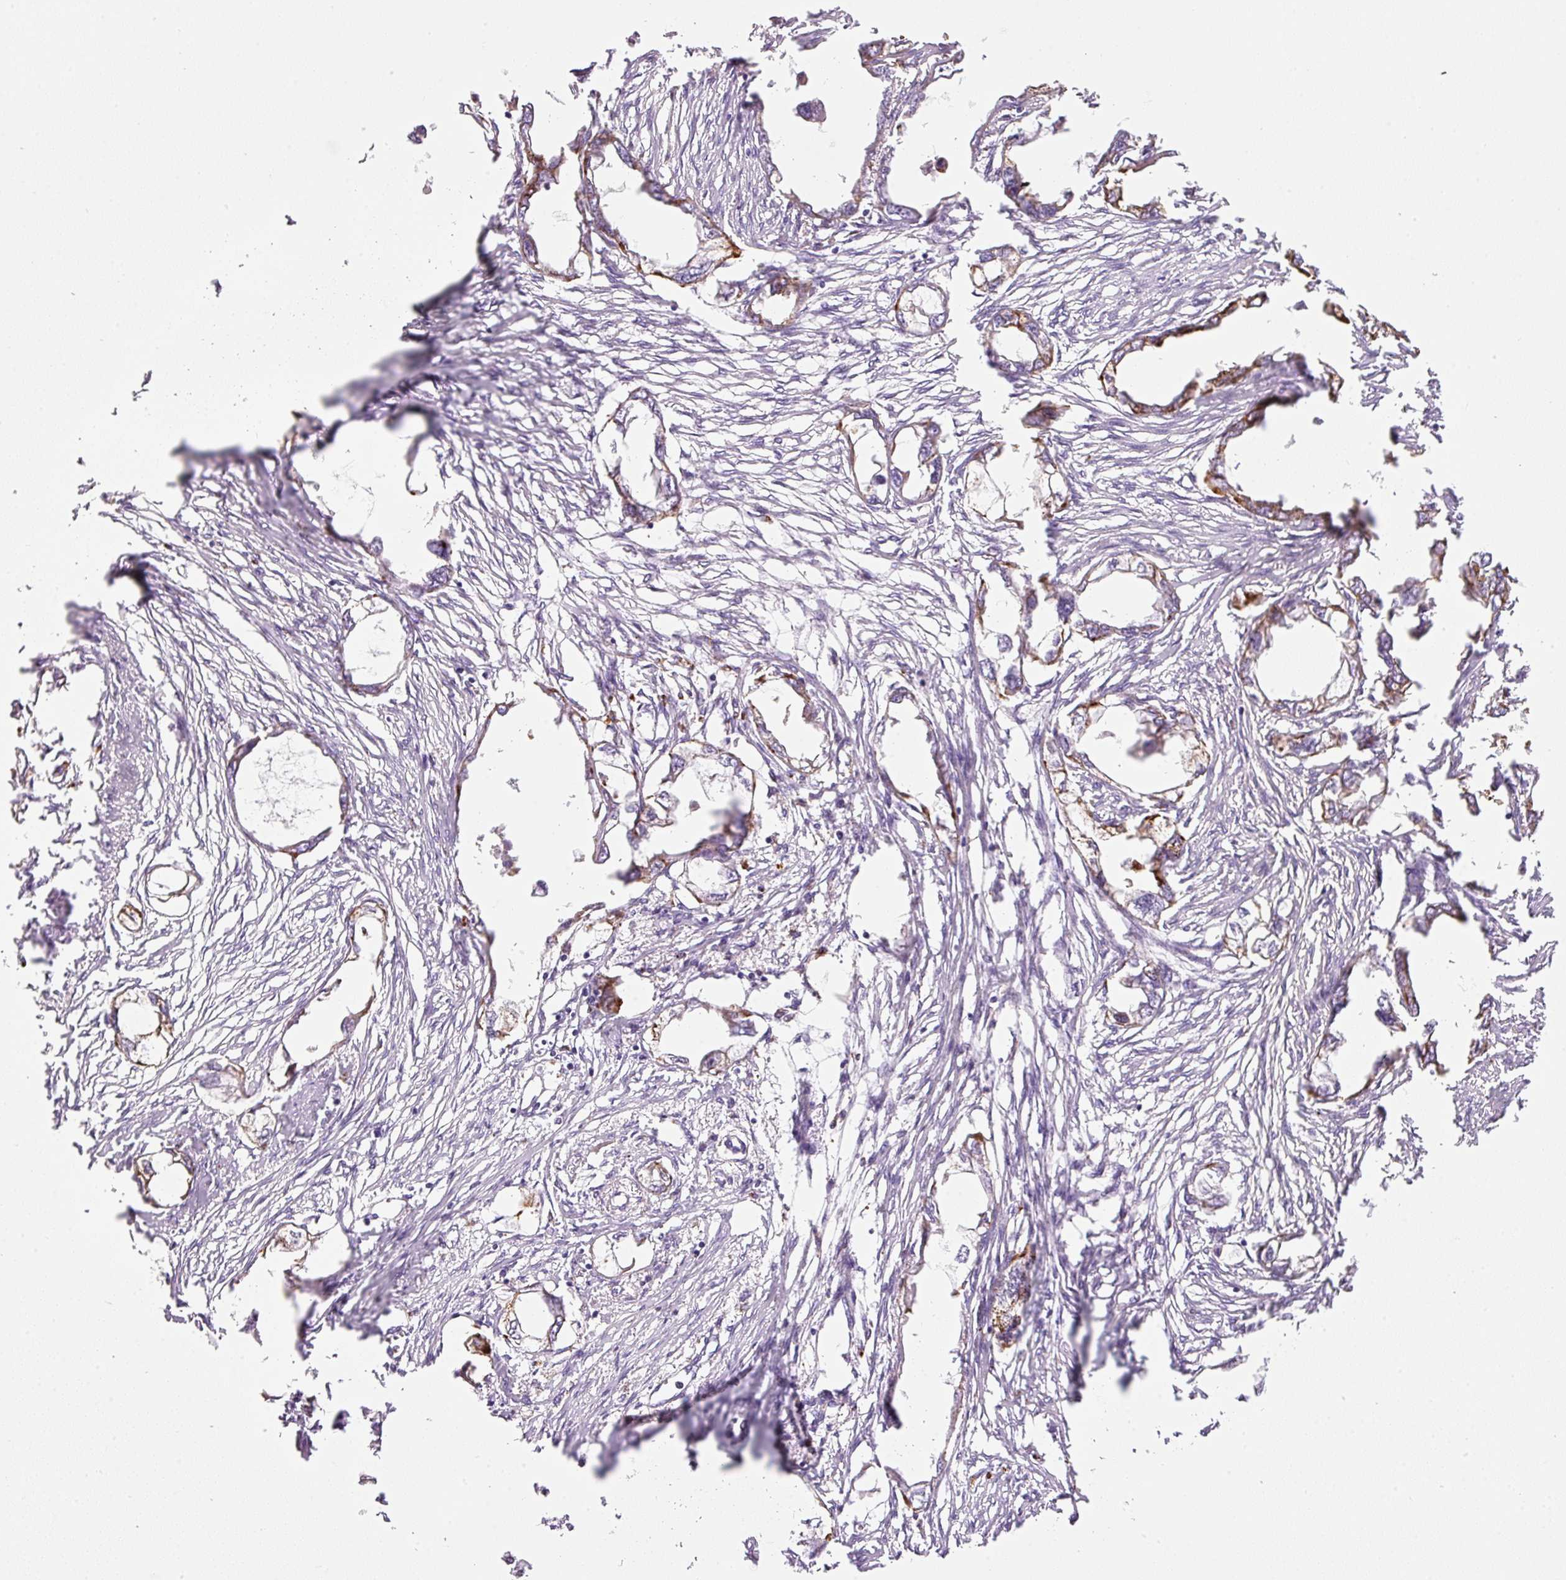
{"staining": {"intensity": "weak", "quantity": "25%-75%", "location": "cytoplasmic/membranous"}, "tissue": "endometrial cancer", "cell_type": "Tumor cells", "image_type": "cancer", "snomed": [{"axis": "morphology", "description": "Adenocarcinoma, NOS"}, {"axis": "morphology", "description": "Adenocarcinoma, metastatic, NOS"}, {"axis": "topography", "description": "Adipose tissue"}, {"axis": "topography", "description": "Endometrium"}], "caption": "There is low levels of weak cytoplasmic/membranous expression in tumor cells of endometrial cancer, as demonstrated by immunohistochemical staining (brown color).", "gene": "ZNF639", "patient": {"sex": "female", "age": 67}}